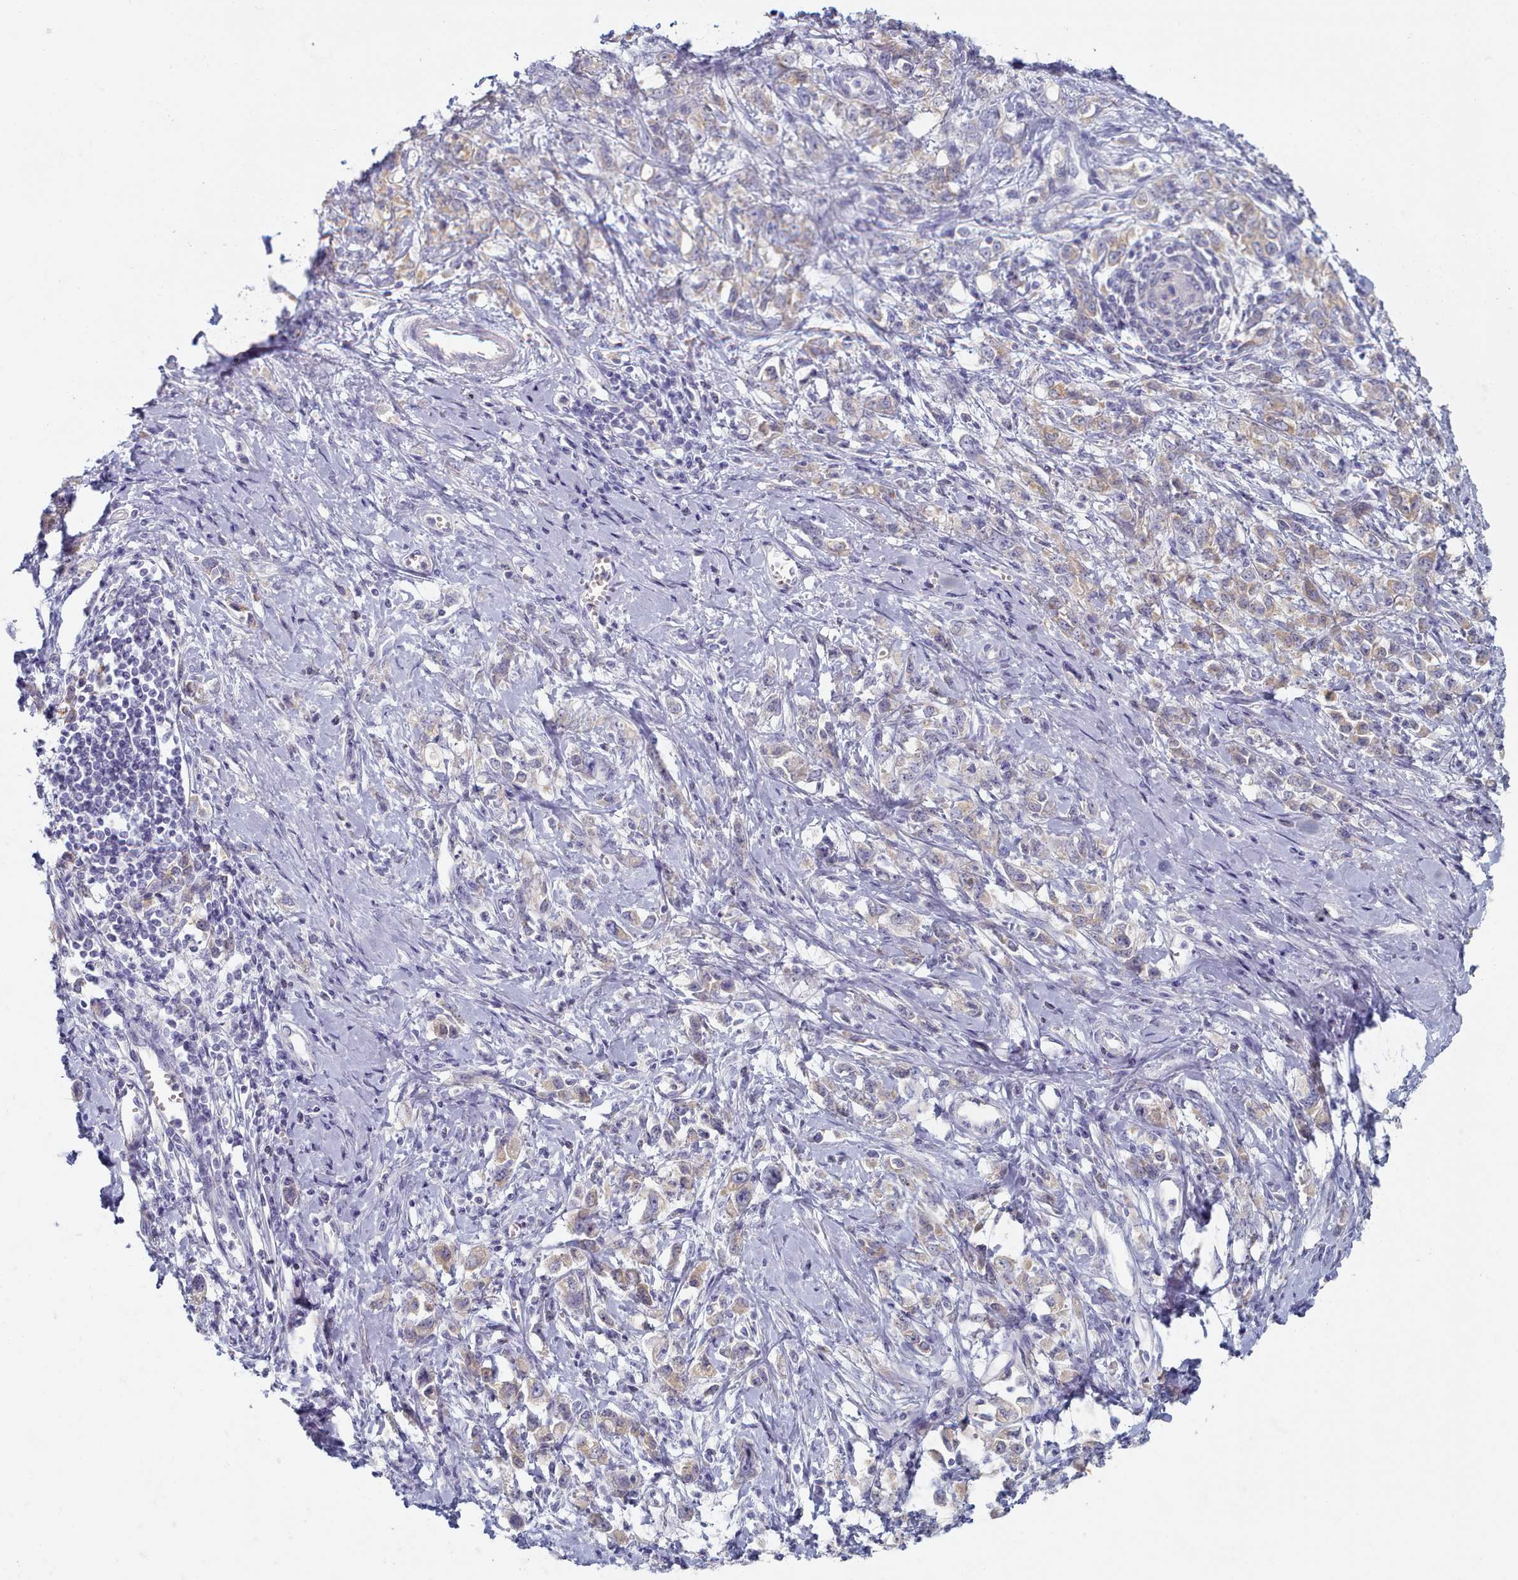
{"staining": {"intensity": "weak", "quantity": "25%-75%", "location": "cytoplasmic/membranous"}, "tissue": "stomach cancer", "cell_type": "Tumor cells", "image_type": "cancer", "snomed": [{"axis": "morphology", "description": "Adenocarcinoma, NOS"}, {"axis": "topography", "description": "Stomach"}], "caption": "IHC staining of stomach cancer, which reveals low levels of weak cytoplasmic/membranous positivity in approximately 25%-75% of tumor cells indicating weak cytoplasmic/membranous protein positivity. The staining was performed using DAB (3,3'-diaminobenzidine) (brown) for protein detection and nuclei were counterstained in hematoxylin (blue).", "gene": "TYW1B", "patient": {"sex": "female", "age": 76}}